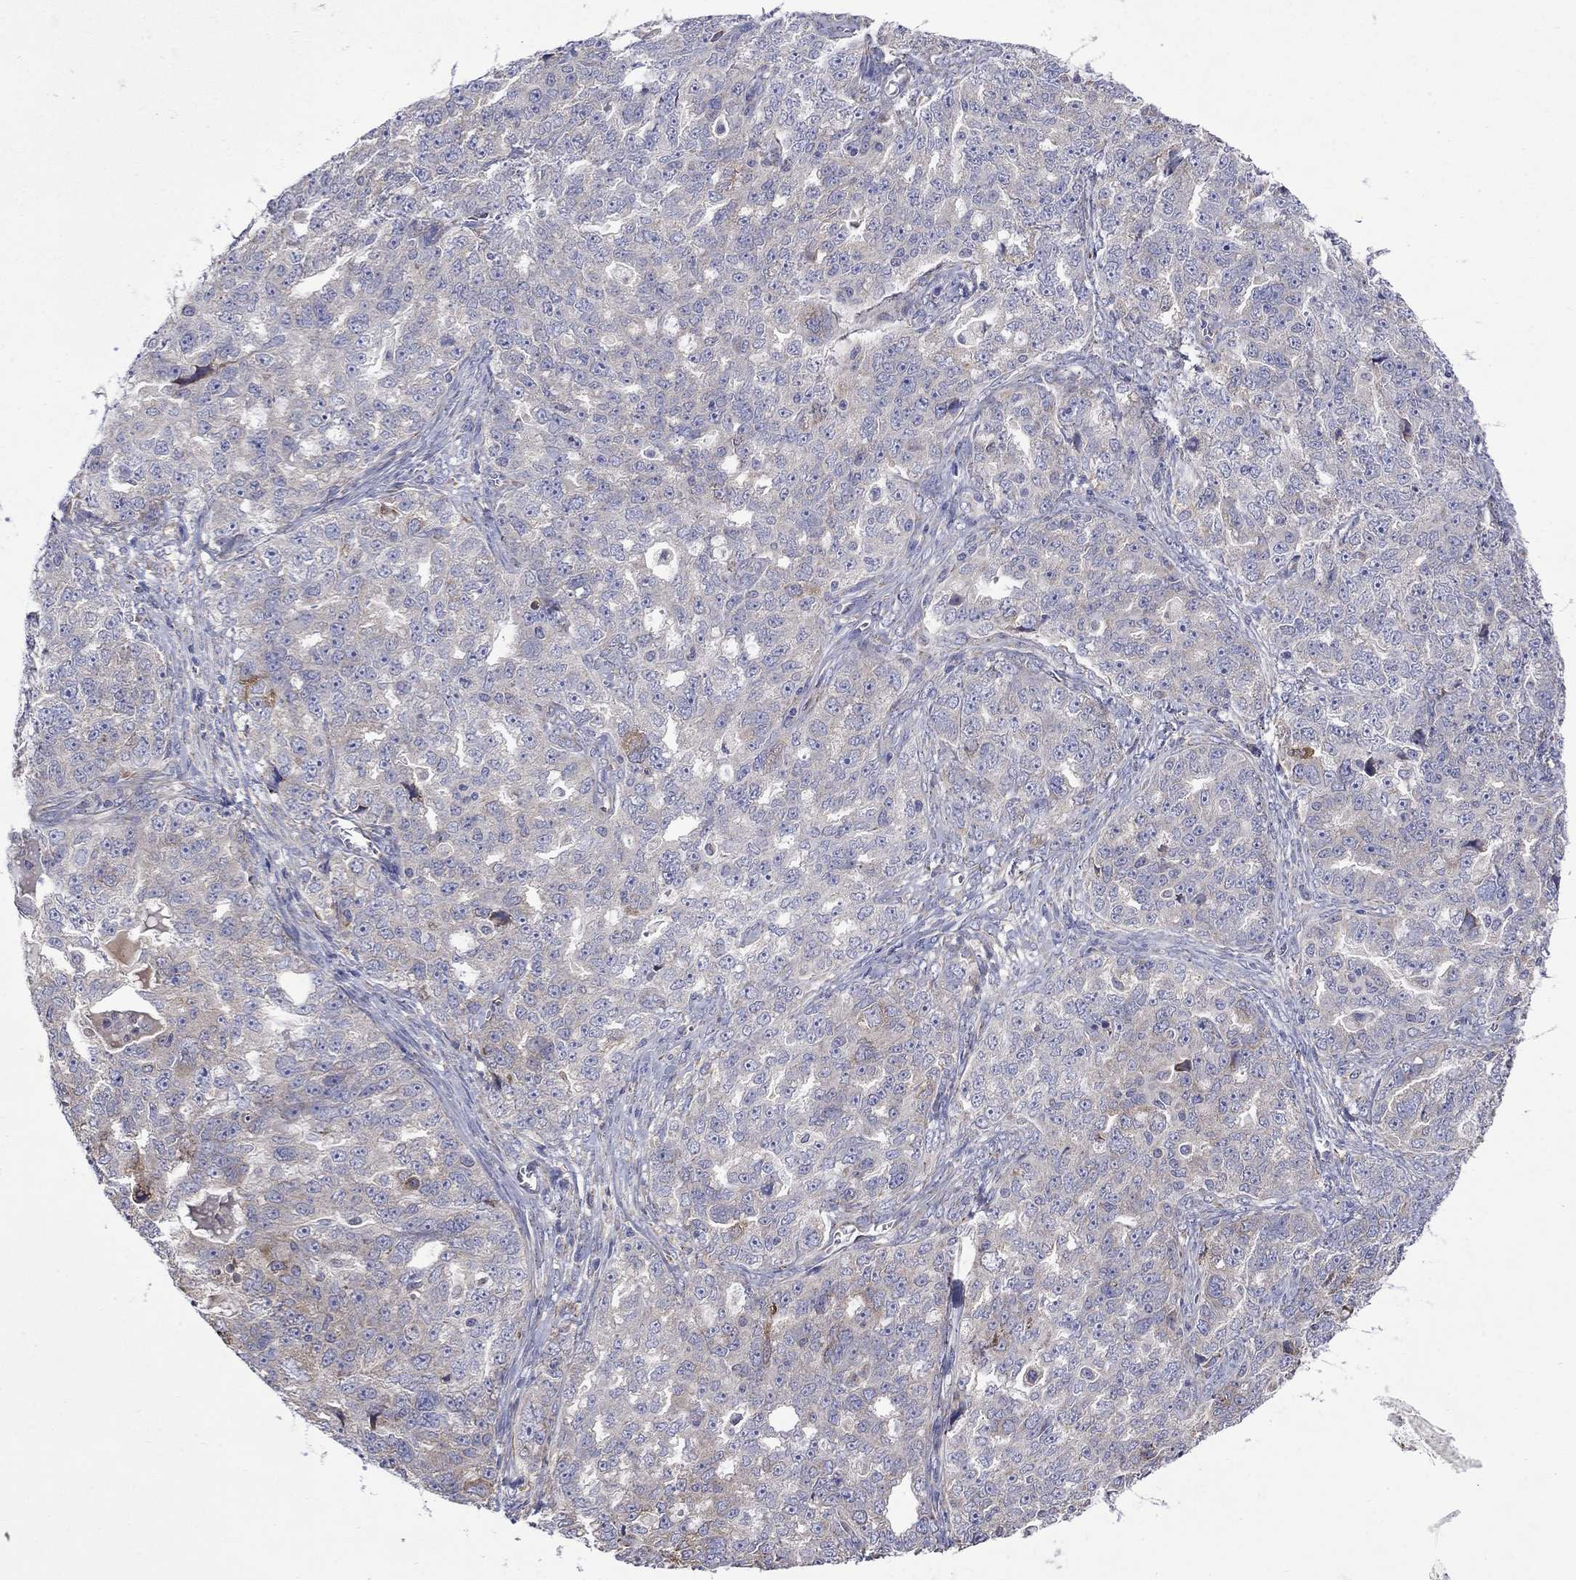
{"staining": {"intensity": "moderate", "quantity": "<25%", "location": "cytoplasmic/membranous"}, "tissue": "ovarian cancer", "cell_type": "Tumor cells", "image_type": "cancer", "snomed": [{"axis": "morphology", "description": "Cystadenocarcinoma, serous, NOS"}, {"axis": "topography", "description": "Ovary"}], "caption": "There is low levels of moderate cytoplasmic/membranous positivity in tumor cells of ovarian serous cystadenocarcinoma, as demonstrated by immunohistochemical staining (brown color).", "gene": "ASNS", "patient": {"sex": "female", "age": 51}}